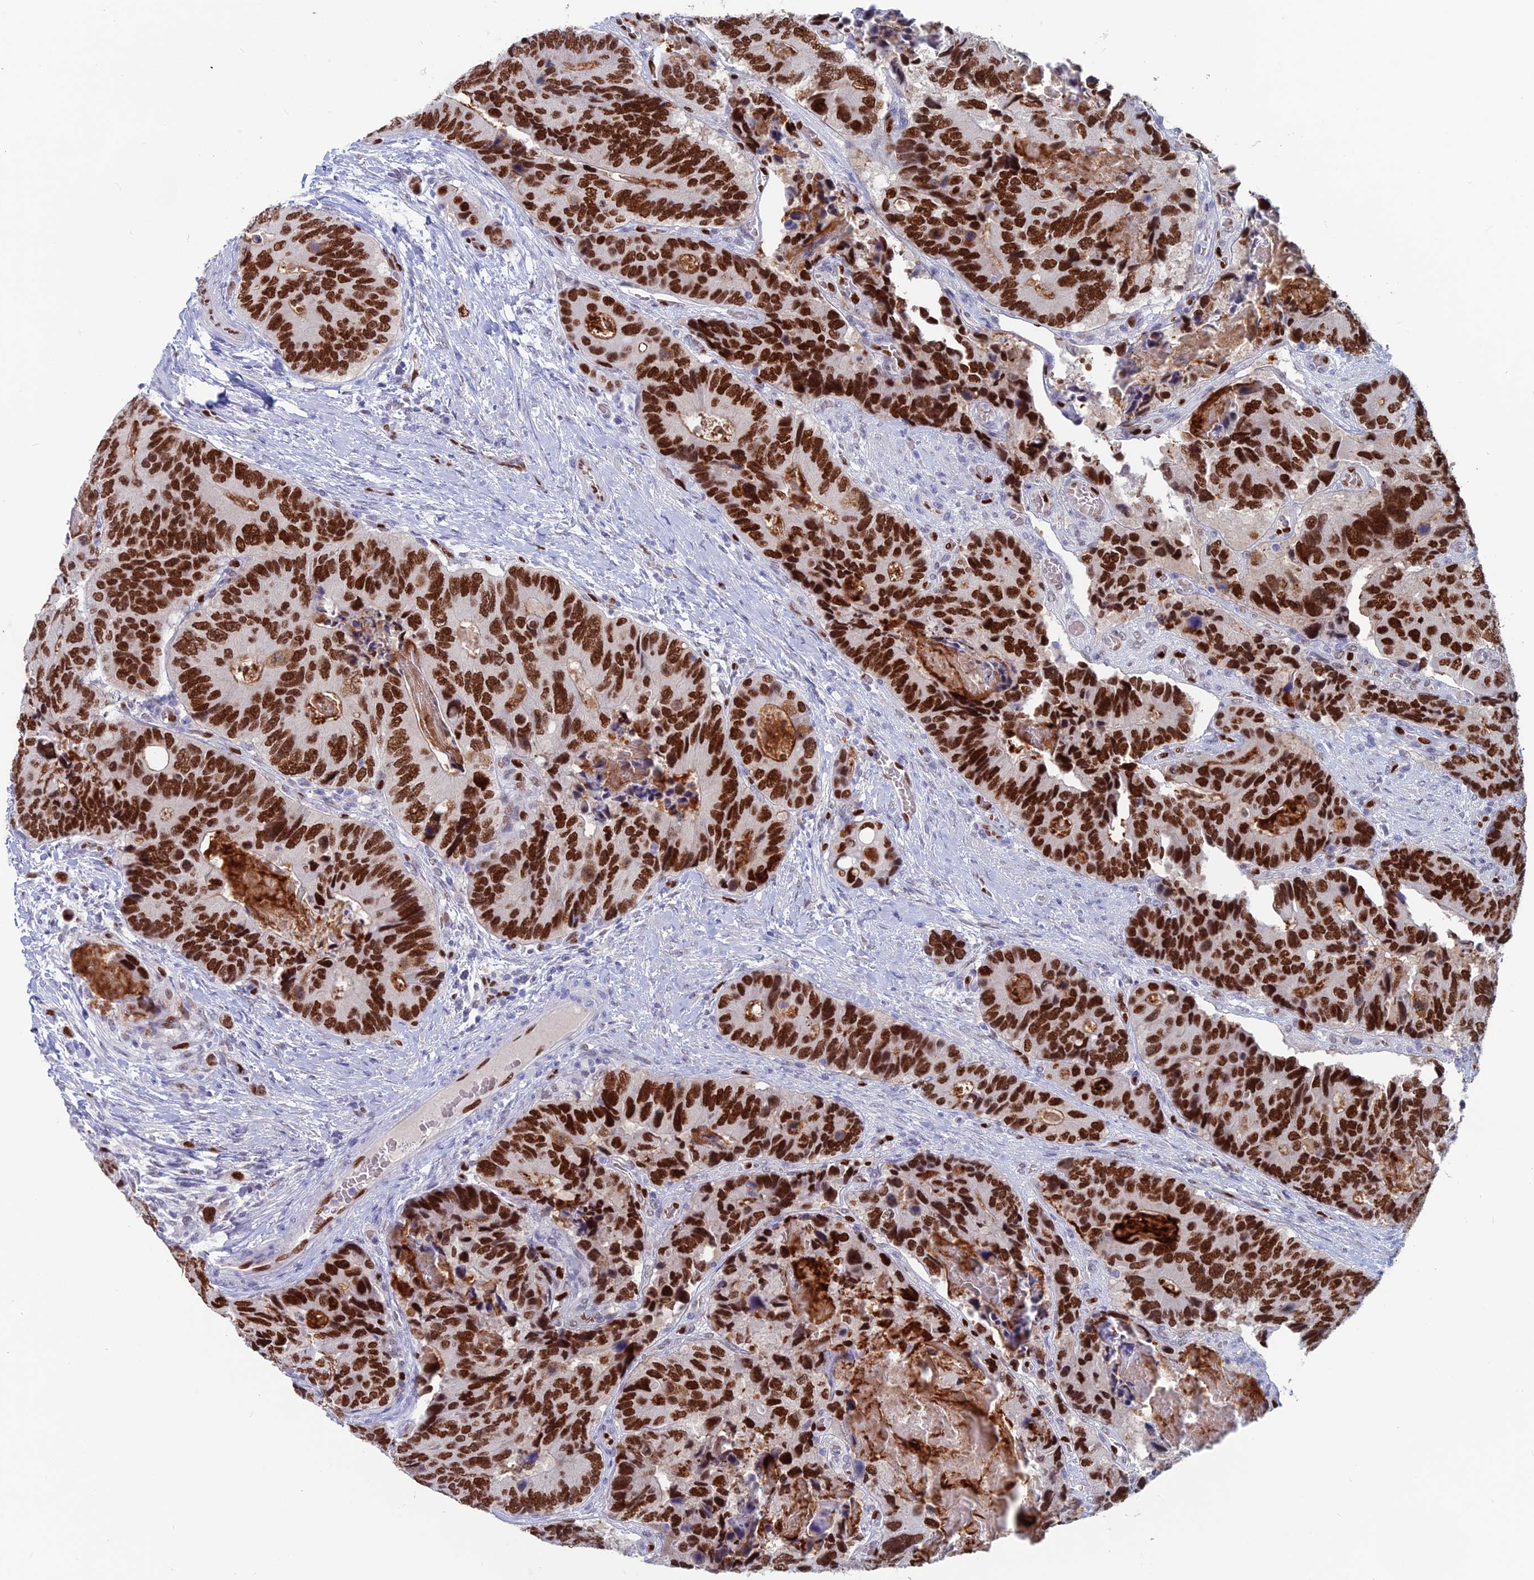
{"staining": {"intensity": "strong", "quantity": ">75%", "location": "nuclear"}, "tissue": "colorectal cancer", "cell_type": "Tumor cells", "image_type": "cancer", "snomed": [{"axis": "morphology", "description": "Adenocarcinoma, NOS"}, {"axis": "topography", "description": "Colon"}], "caption": "A high-resolution photomicrograph shows IHC staining of colorectal cancer (adenocarcinoma), which exhibits strong nuclear expression in about >75% of tumor cells.", "gene": "NOL4L", "patient": {"sex": "male", "age": 84}}